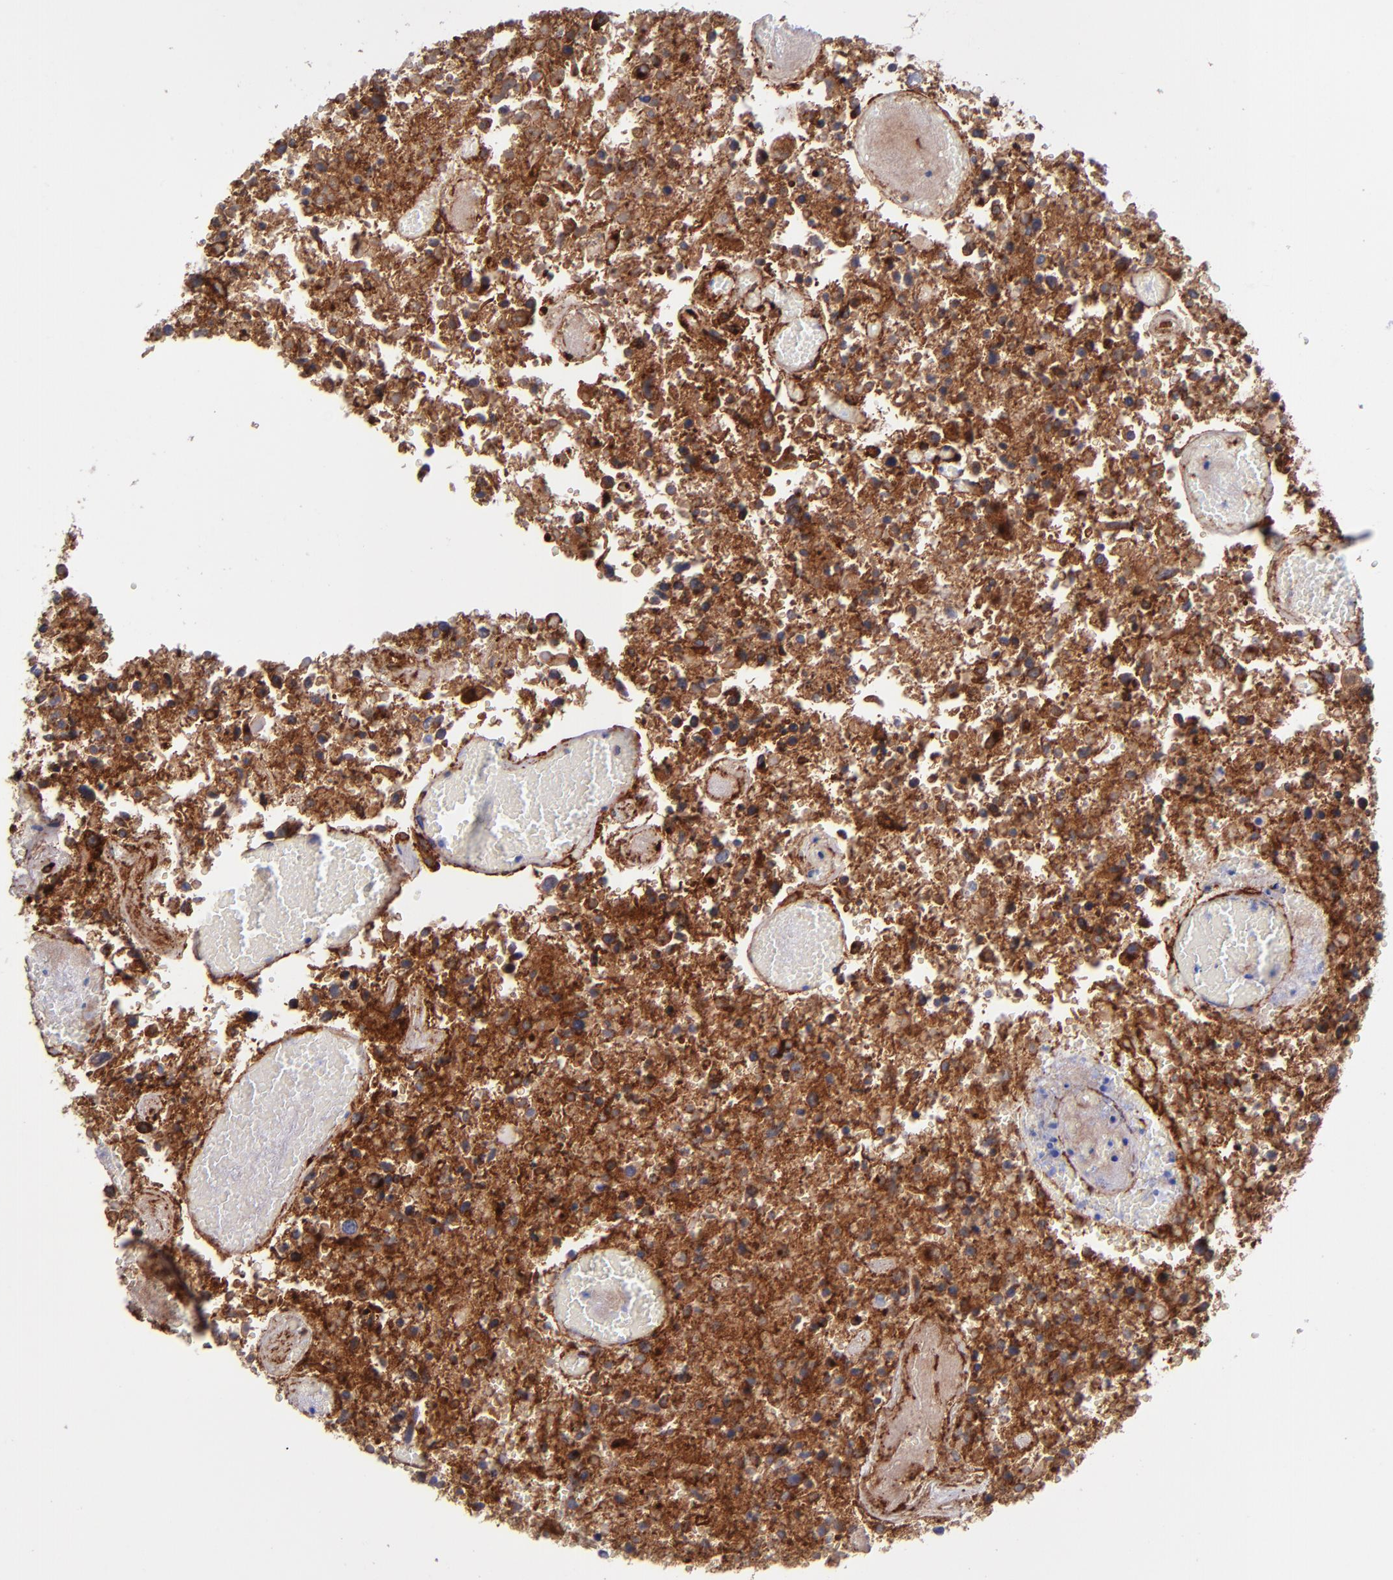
{"staining": {"intensity": "strong", "quantity": "25%-75%", "location": "cytoplasmic/membranous"}, "tissue": "glioma", "cell_type": "Tumor cells", "image_type": "cancer", "snomed": [{"axis": "morphology", "description": "Glioma, malignant, High grade"}, {"axis": "topography", "description": "Brain"}], "caption": "Human glioma stained for a protein (brown) displays strong cytoplasmic/membranous positive expression in approximately 25%-75% of tumor cells.", "gene": "ITGAV", "patient": {"sex": "male", "age": 72}}